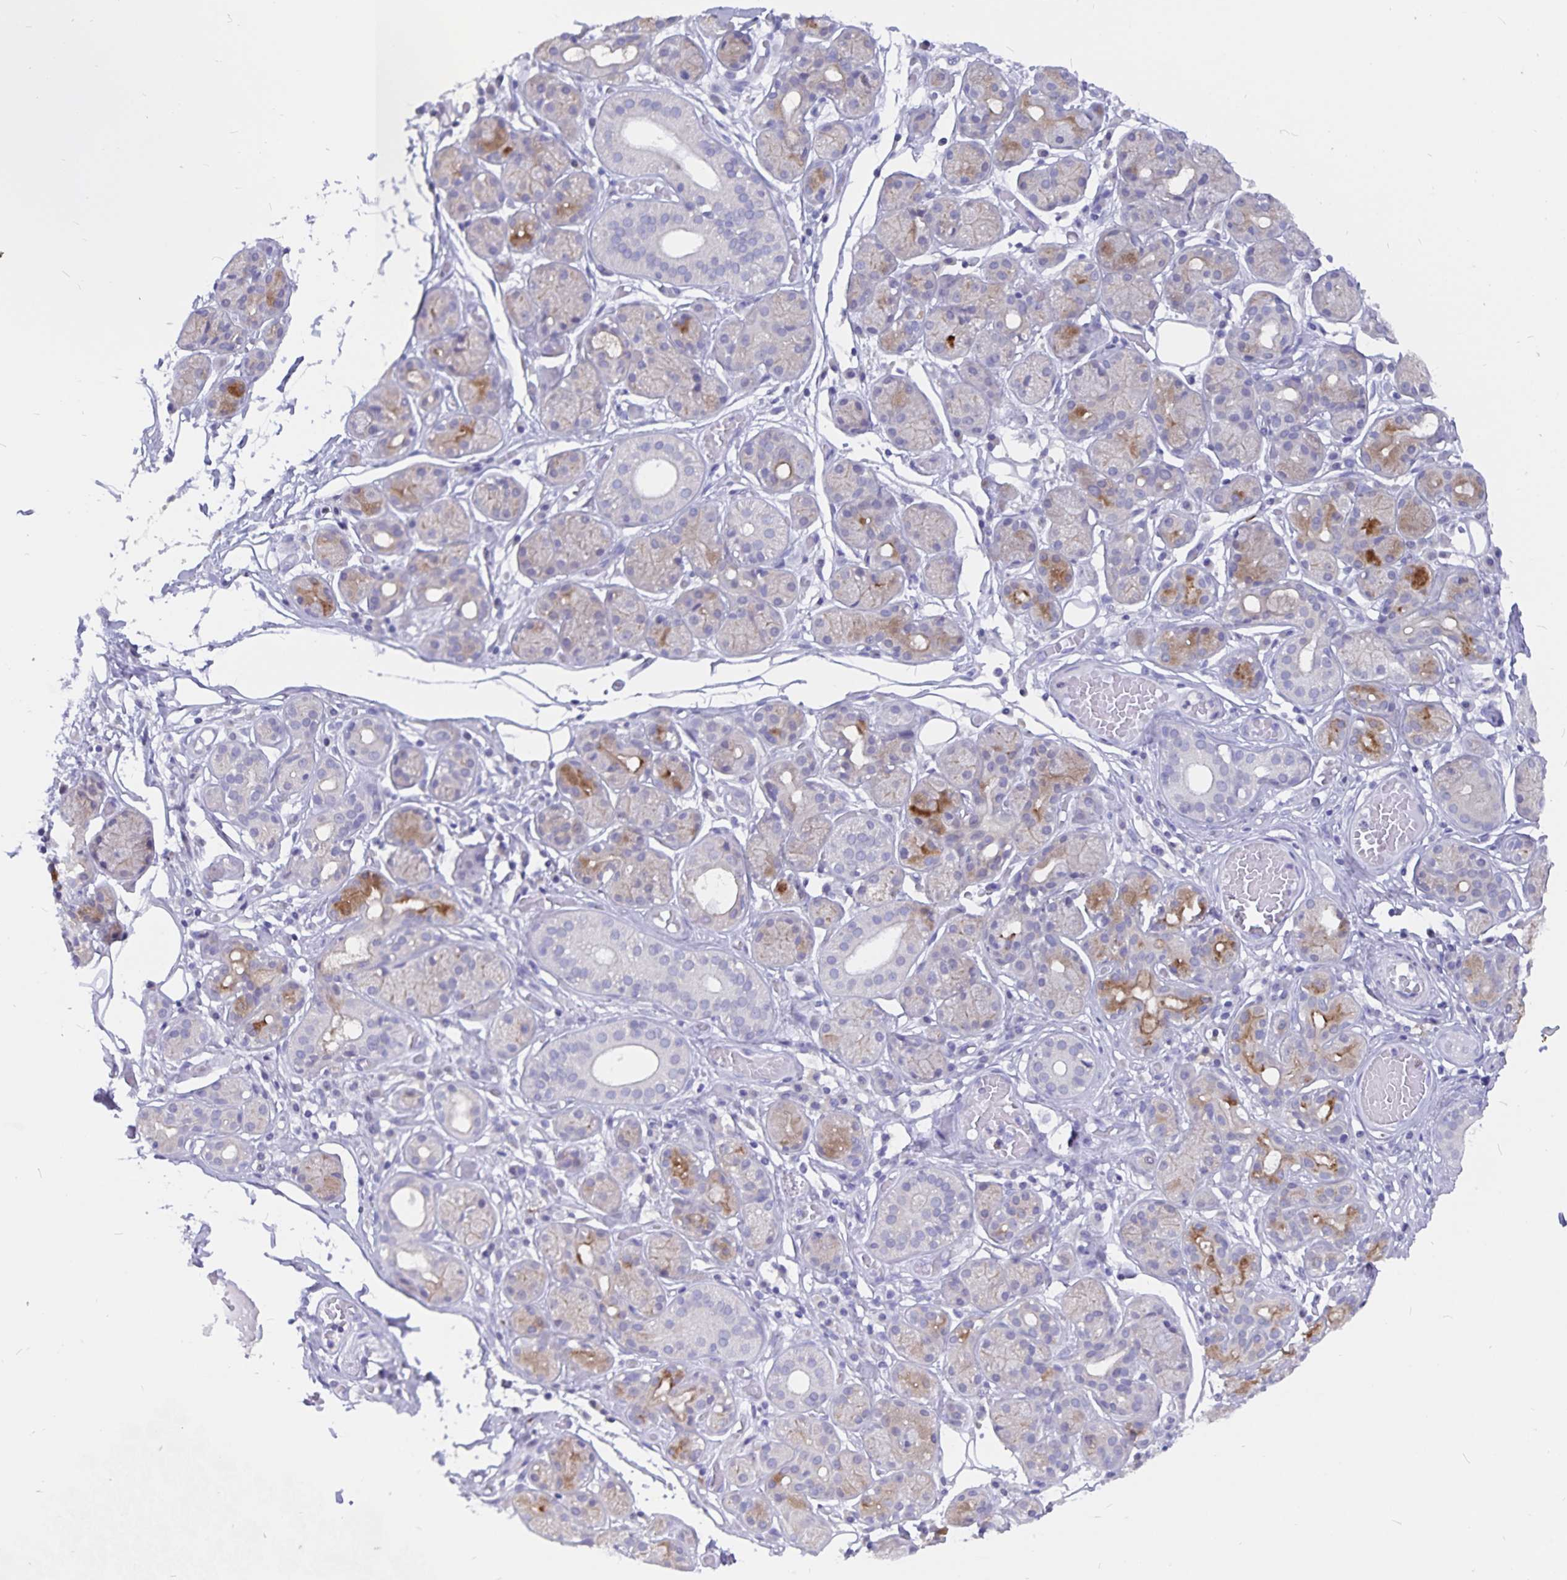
{"staining": {"intensity": "moderate", "quantity": "<25%", "location": "cytoplasmic/membranous"}, "tissue": "salivary gland", "cell_type": "Glandular cells", "image_type": "normal", "snomed": [{"axis": "morphology", "description": "Normal tissue, NOS"}, {"axis": "topography", "description": "Salivary gland"}, {"axis": "topography", "description": "Peripheral nerve tissue"}], "caption": "IHC (DAB) staining of benign salivary gland displays moderate cytoplasmic/membranous protein expression in approximately <25% of glandular cells. The staining was performed using DAB (3,3'-diaminobenzidine), with brown indicating positive protein expression. Nuclei are stained blue with hematoxylin.", "gene": "SNTN", "patient": {"sex": "male", "age": 71}}